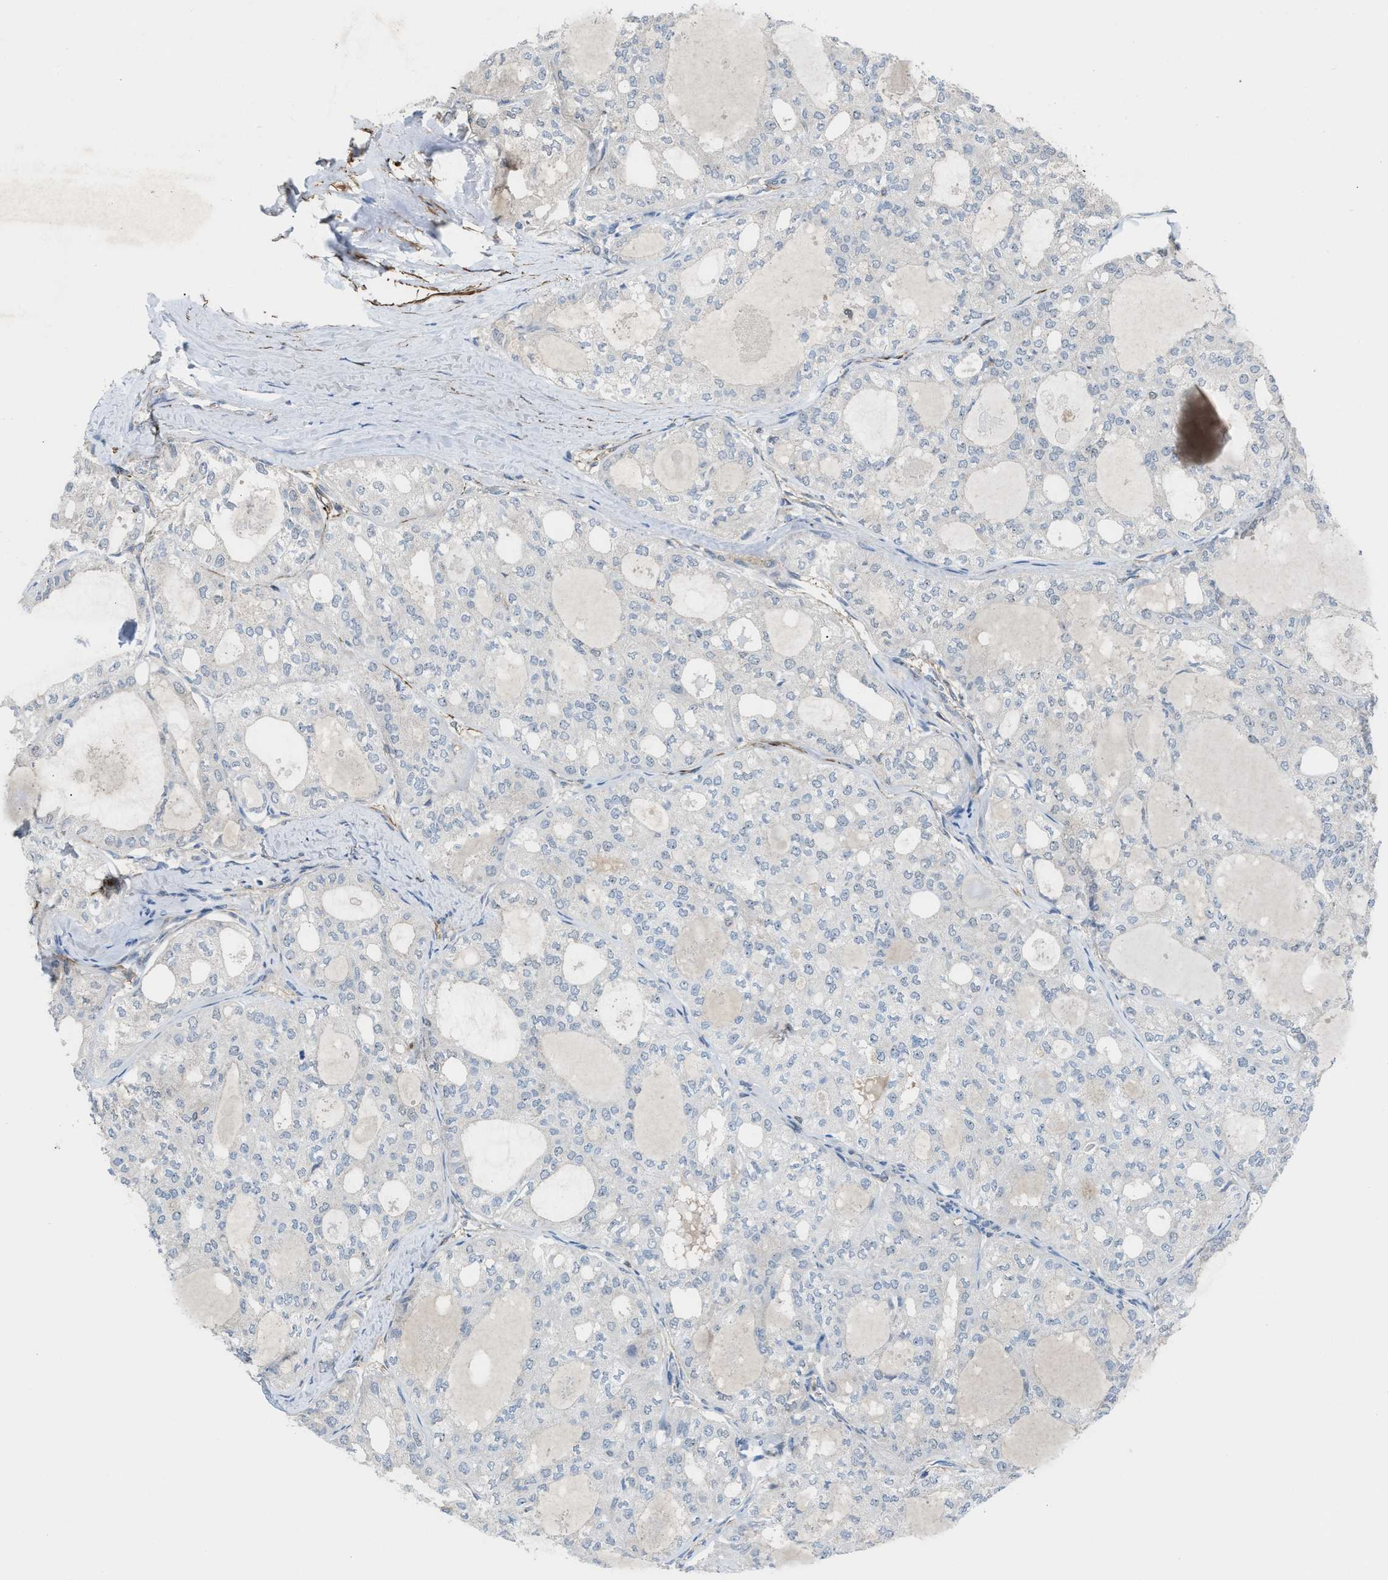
{"staining": {"intensity": "negative", "quantity": "none", "location": "none"}, "tissue": "thyroid cancer", "cell_type": "Tumor cells", "image_type": "cancer", "snomed": [{"axis": "morphology", "description": "Follicular adenoma carcinoma, NOS"}, {"axis": "topography", "description": "Thyroid gland"}], "caption": "Thyroid cancer stained for a protein using IHC shows no staining tumor cells.", "gene": "NQO2", "patient": {"sex": "male", "age": 75}}